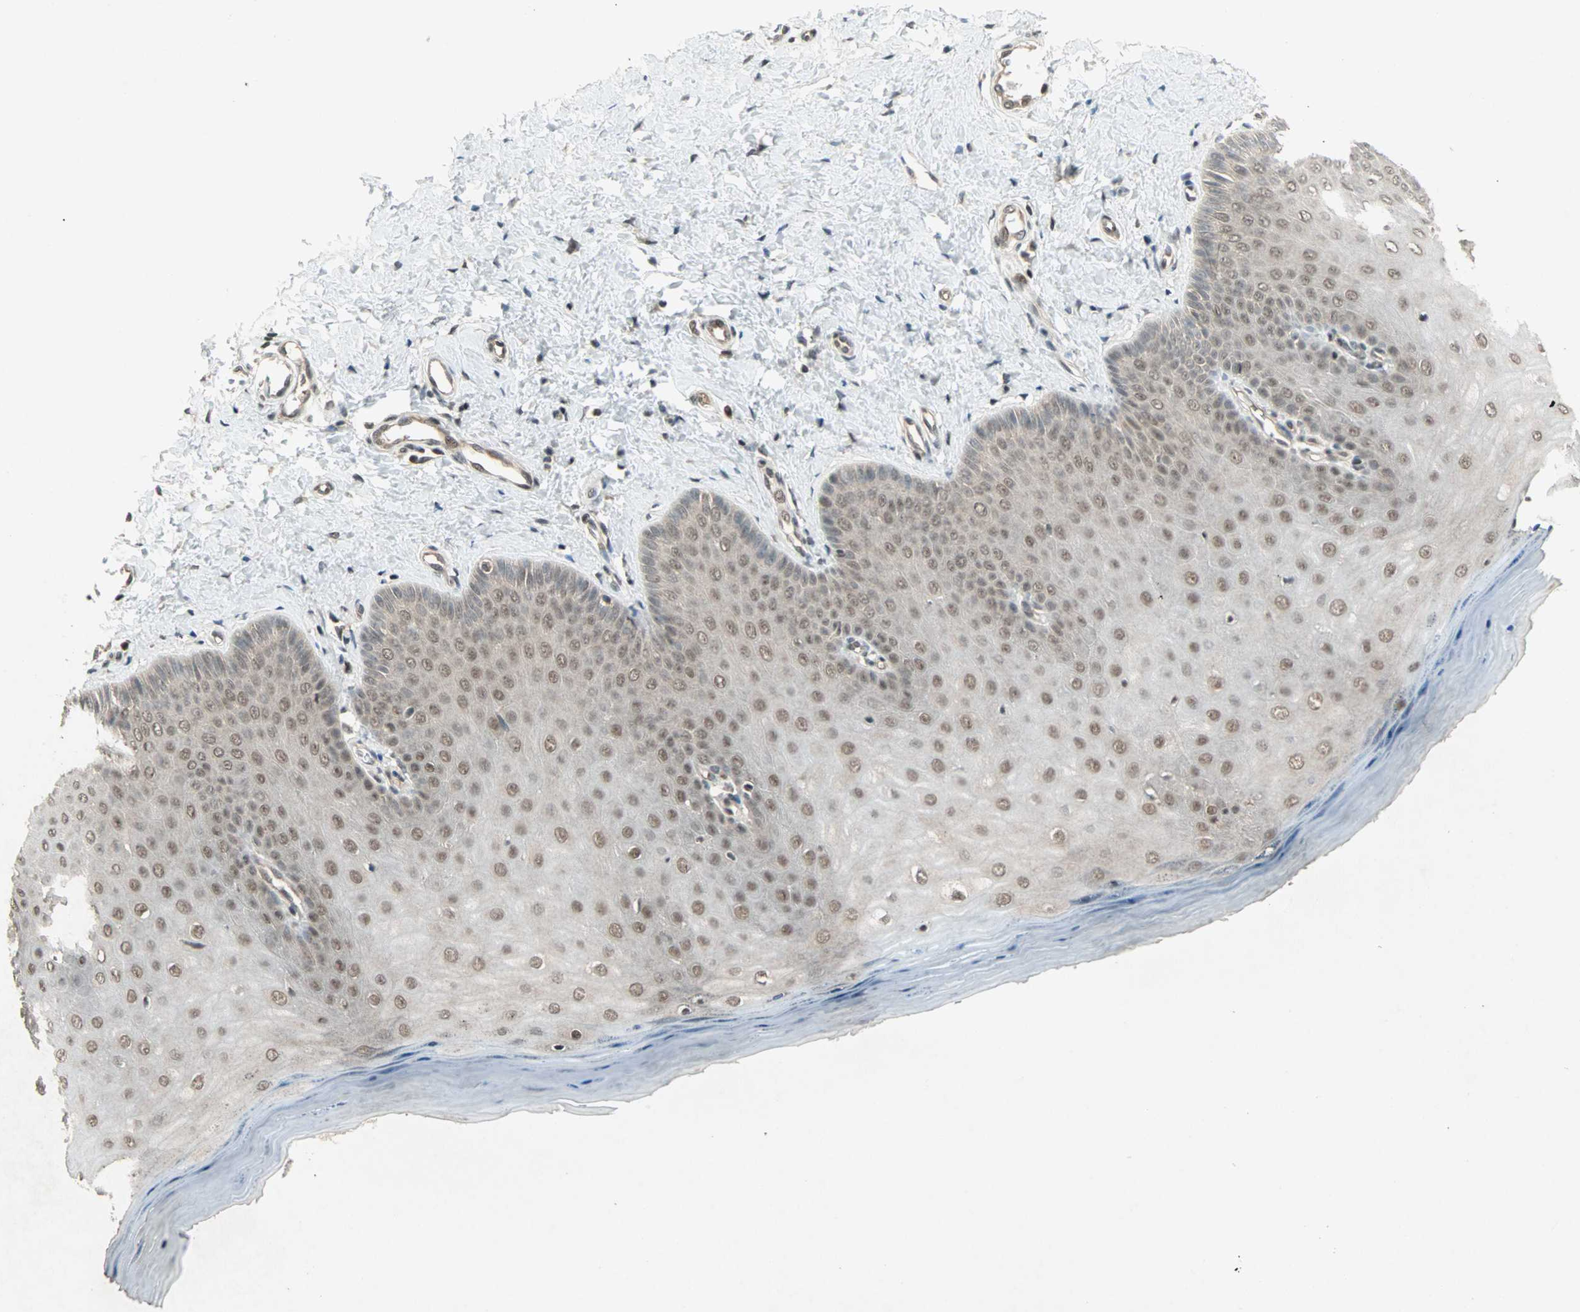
{"staining": {"intensity": "moderate", "quantity": ">75%", "location": "nuclear"}, "tissue": "cervix", "cell_type": "Squamous epithelial cells", "image_type": "normal", "snomed": [{"axis": "morphology", "description": "Normal tissue, NOS"}, {"axis": "topography", "description": "Cervix"}], "caption": "Moderate nuclear positivity is present in approximately >75% of squamous epithelial cells in normal cervix. (DAB IHC, brown staining for protein, blue staining for nuclei).", "gene": "ZNF701", "patient": {"sex": "female", "age": 55}}